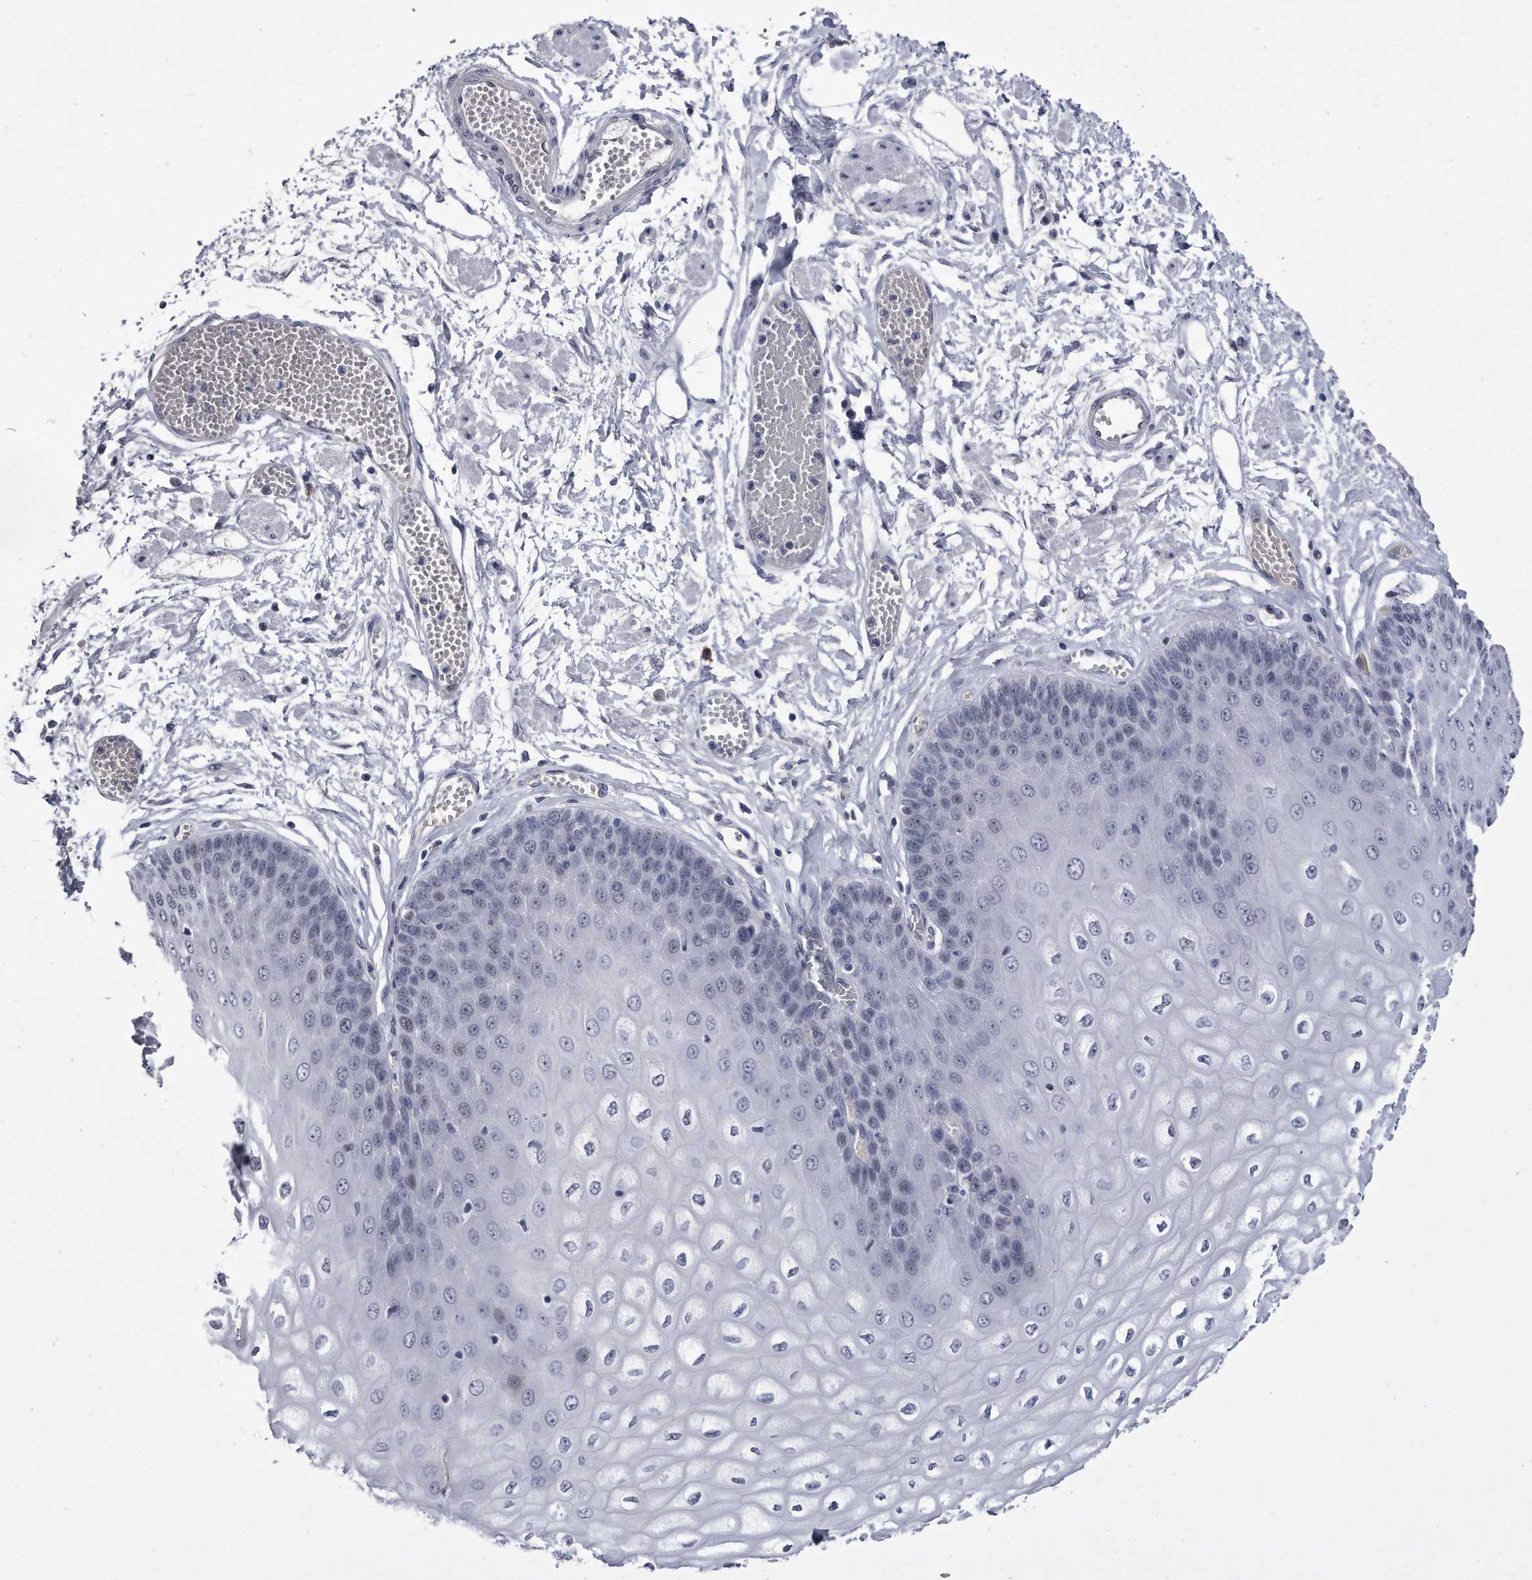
{"staining": {"intensity": "weak", "quantity": "<25%", "location": "nuclear"}, "tissue": "esophagus", "cell_type": "Squamous epithelial cells", "image_type": "normal", "snomed": [{"axis": "morphology", "description": "Normal tissue, NOS"}, {"axis": "topography", "description": "Esophagus"}], "caption": "Immunohistochemistry photomicrograph of normal esophagus: human esophagus stained with DAB shows no significant protein staining in squamous epithelial cells. The staining is performed using DAB (3,3'-diaminobenzidine) brown chromogen with nuclei counter-stained in using hematoxylin.", "gene": "KCTD8", "patient": {"sex": "male", "age": 60}}